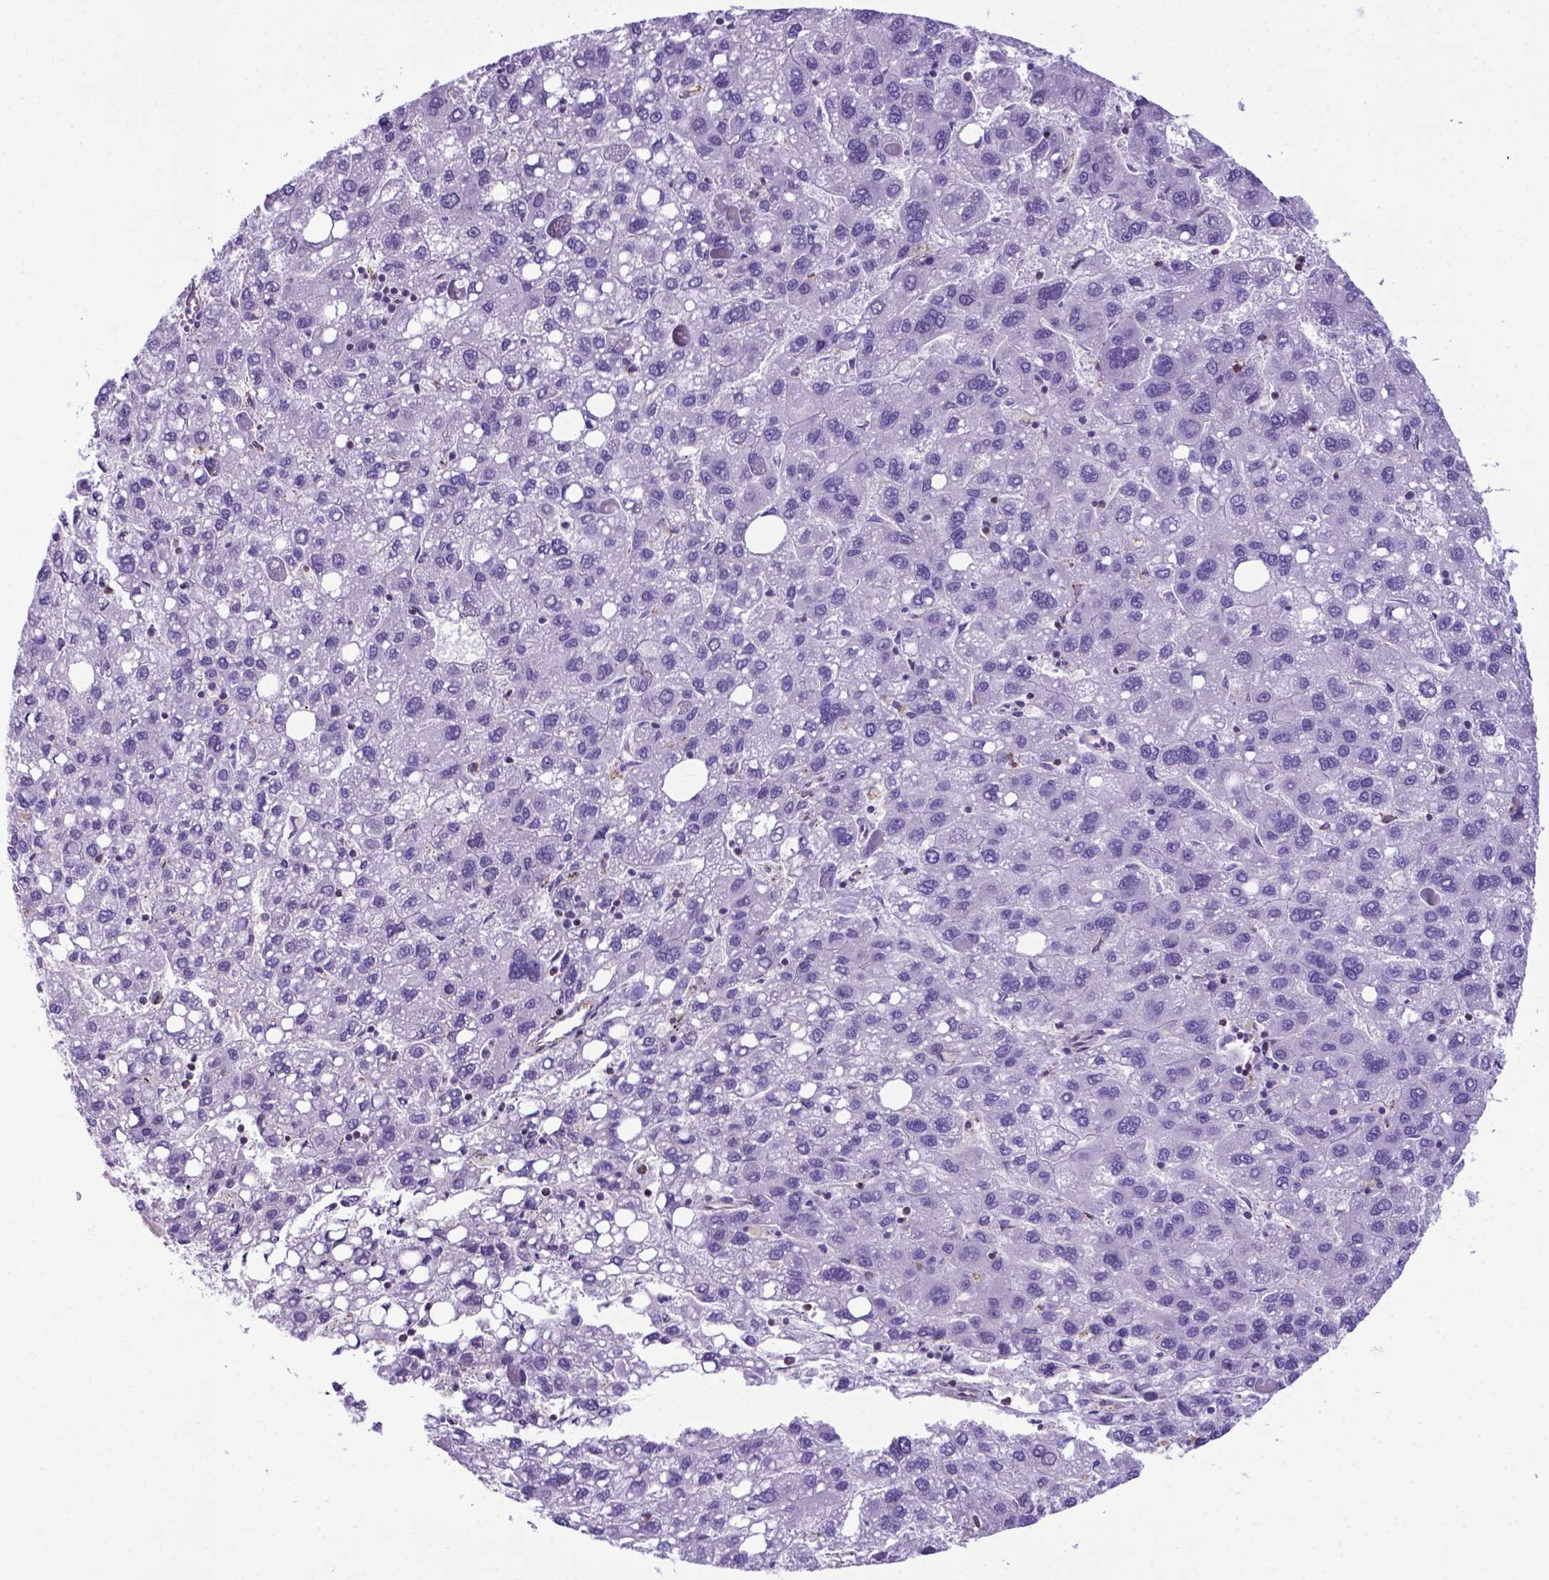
{"staining": {"intensity": "negative", "quantity": "none", "location": "none"}, "tissue": "liver cancer", "cell_type": "Tumor cells", "image_type": "cancer", "snomed": [{"axis": "morphology", "description": "Carcinoma, Hepatocellular, NOS"}, {"axis": "topography", "description": "Liver"}], "caption": "DAB immunohistochemical staining of hepatocellular carcinoma (liver) demonstrates no significant positivity in tumor cells.", "gene": "POU3F3", "patient": {"sex": "female", "age": 82}}